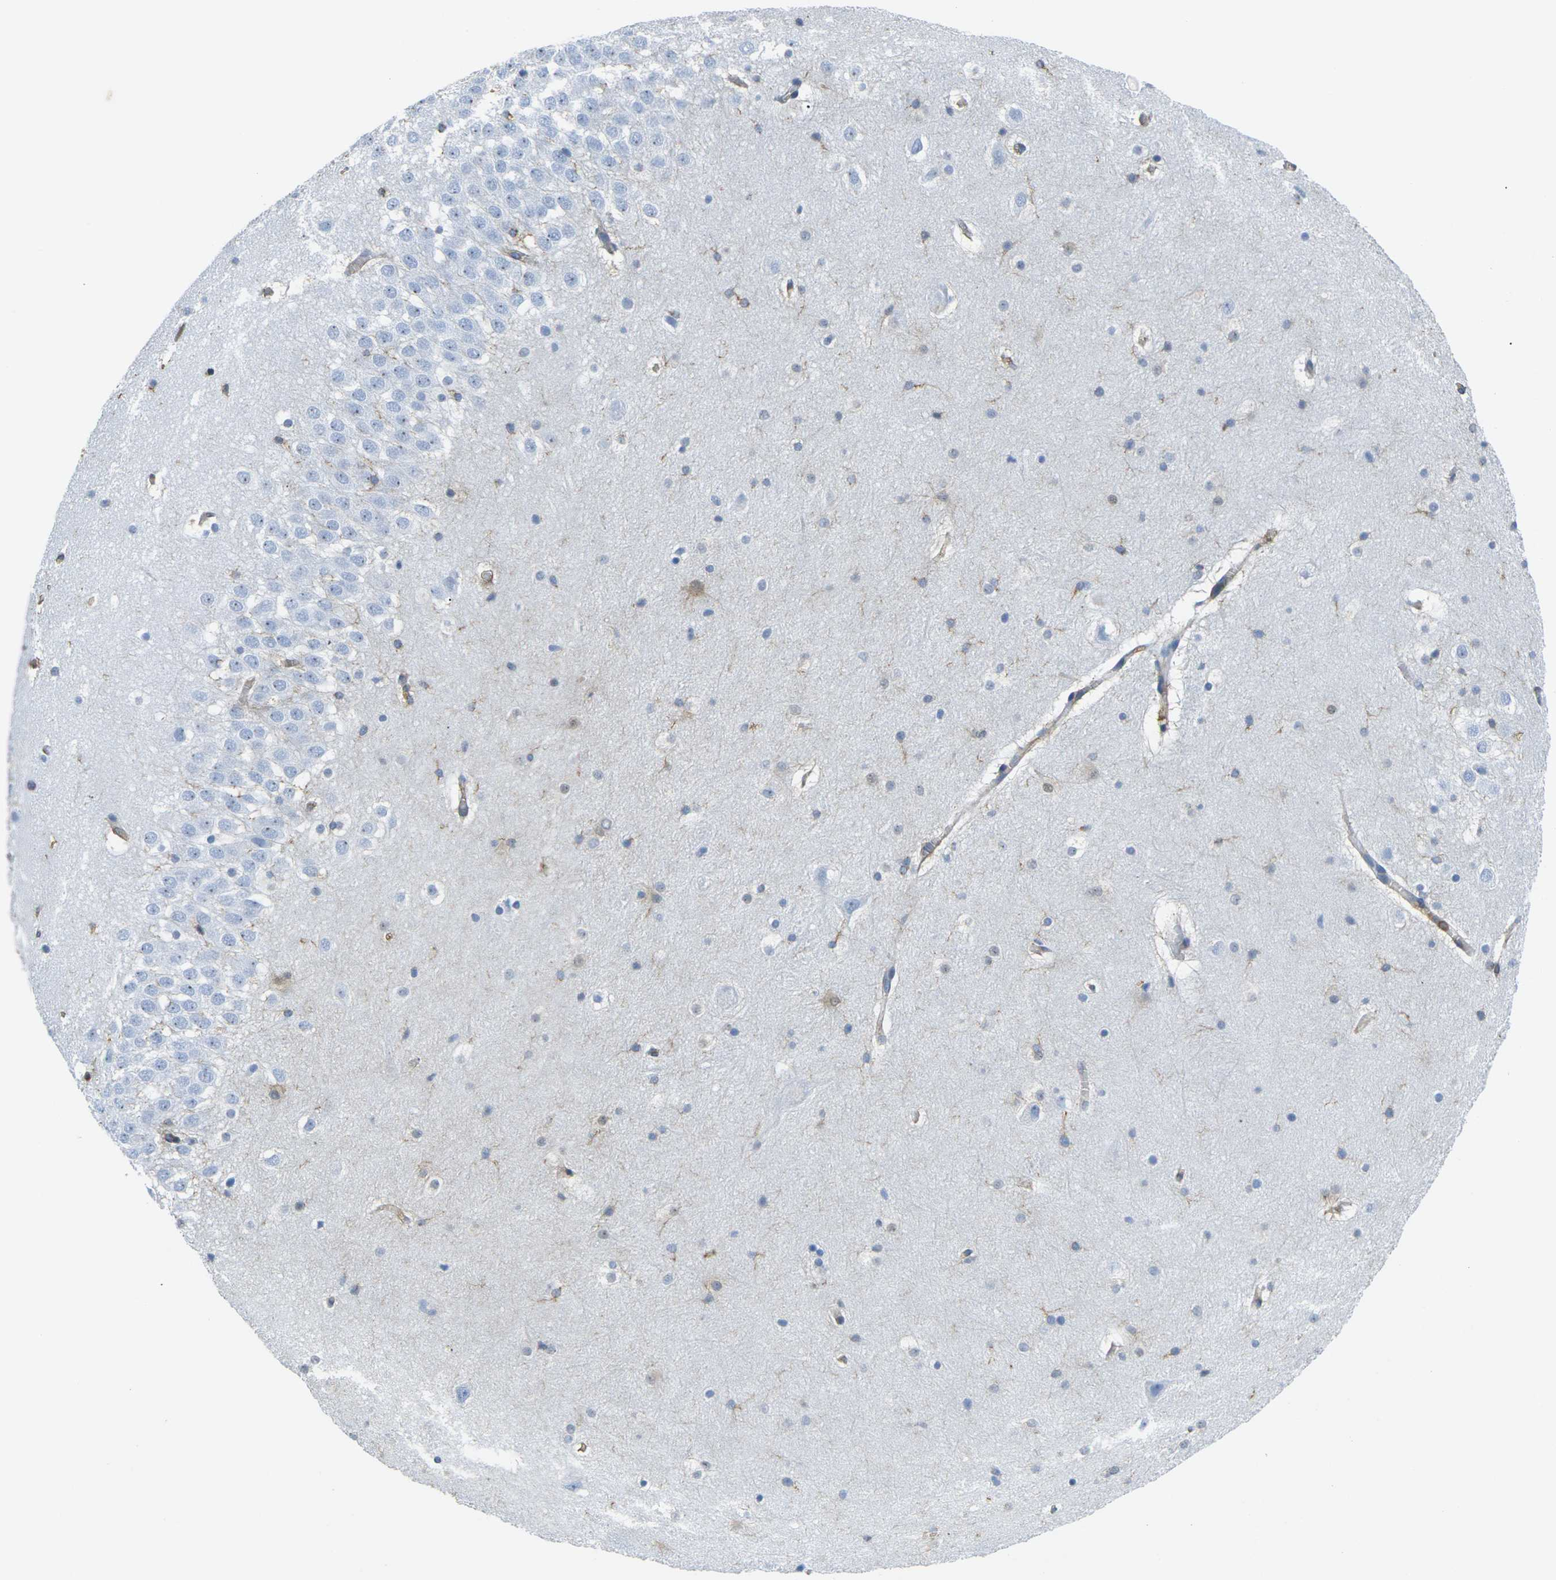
{"staining": {"intensity": "moderate", "quantity": "<25%", "location": "cytoplasmic/membranous"}, "tissue": "hippocampus", "cell_type": "Glial cells", "image_type": "normal", "snomed": [{"axis": "morphology", "description": "Normal tissue, NOS"}, {"axis": "topography", "description": "Hippocampus"}], "caption": "Benign hippocampus exhibits moderate cytoplasmic/membranous positivity in about <25% of glial cells, visualized by immunohistochemistry.", "gene": "FAM110D", "patient": {"sex": "male", "age": 45}}